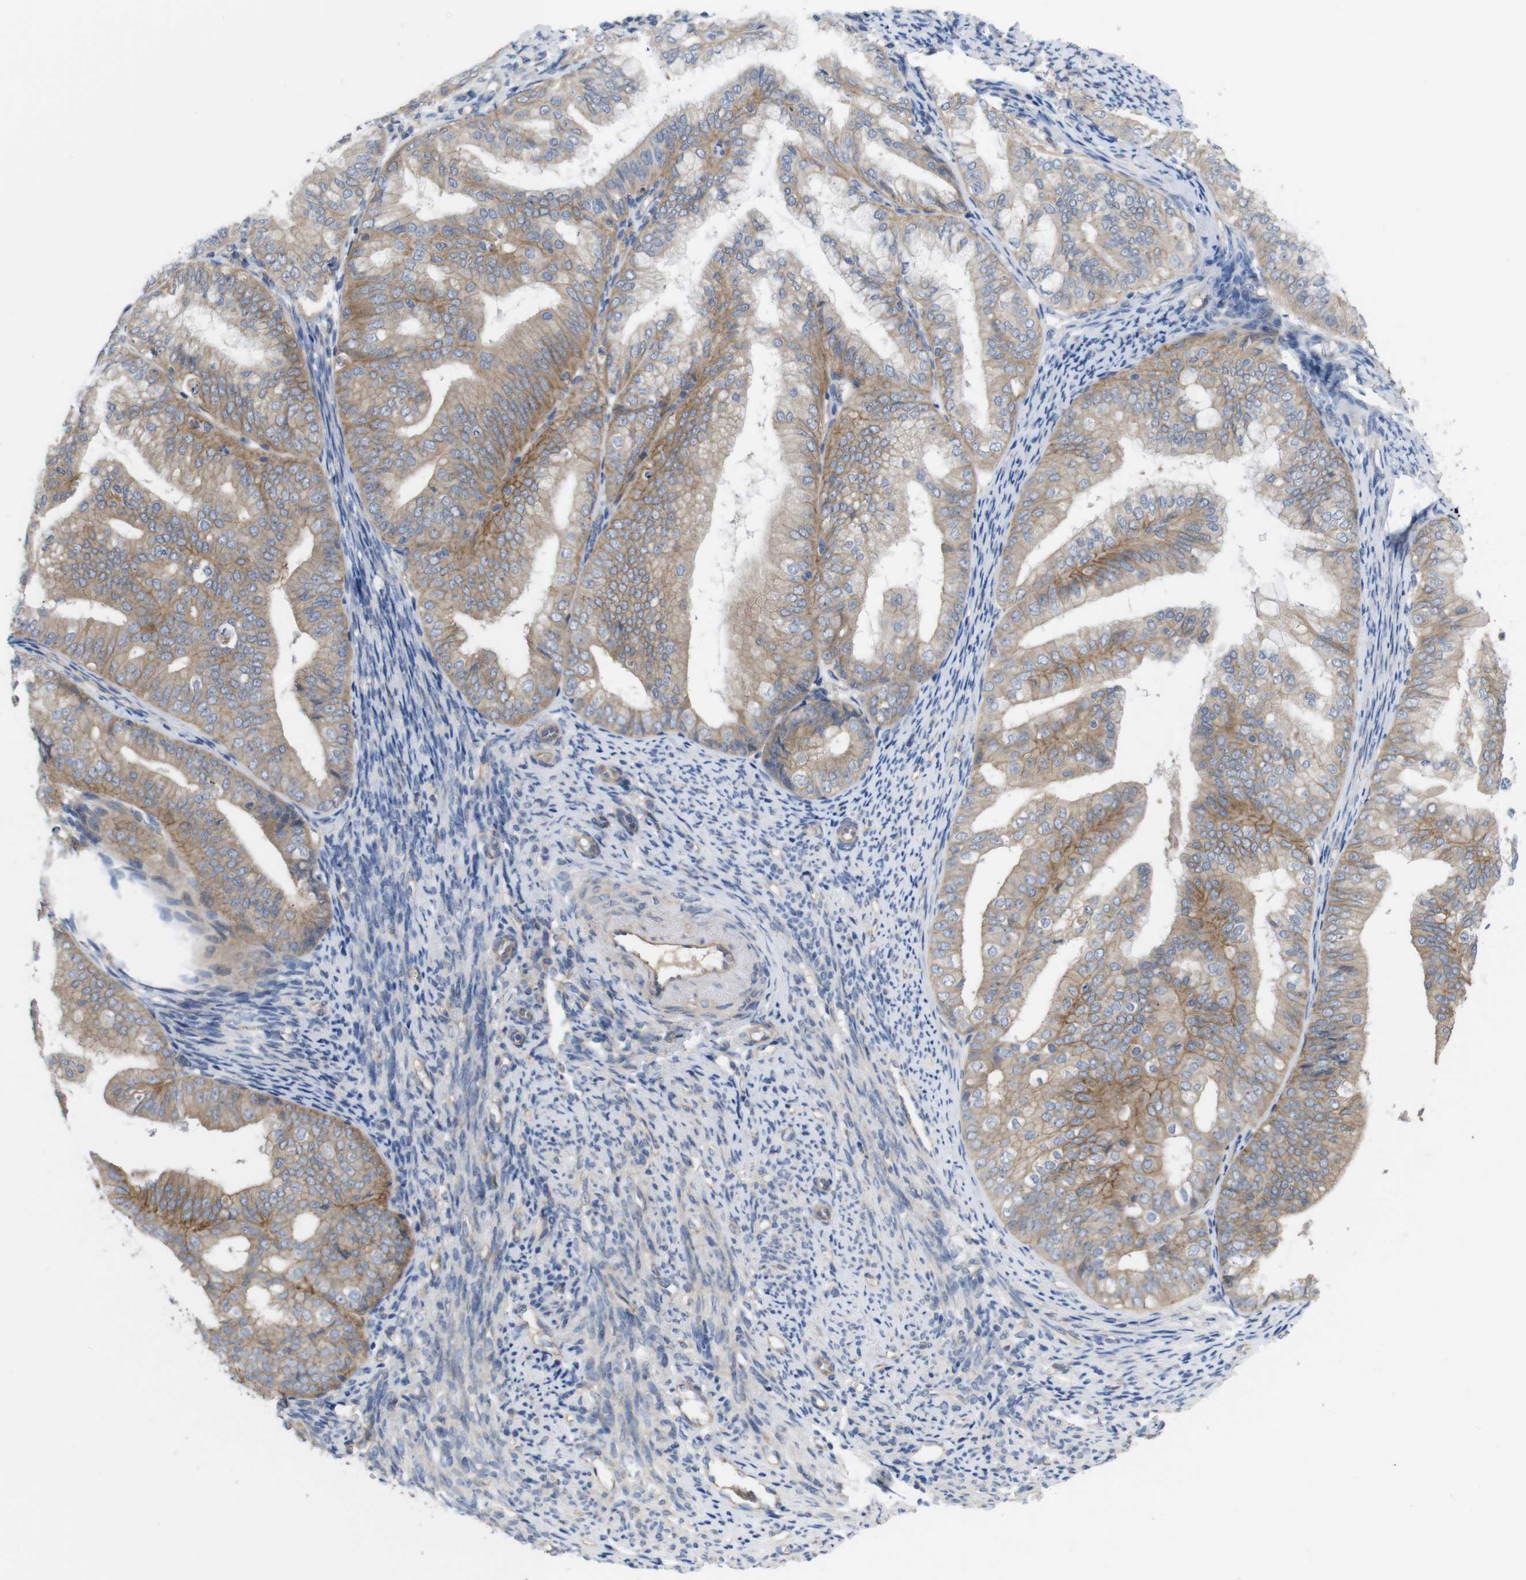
{"staining": {"intensity": "moderate", "quantity": ">75%", "location": "cytoplasmic/membranous"}, "tissue": "endometrial cancer", "cell_type": "Tumor cells", "image_type": "cancer", "snomed": [{"axis": "morphology", "description": "Adenocarcinoma, NOS"}, {"axis": "topography", "description": "Endometrium"}], "caption": "IHC of human endometrial cancer (adenocarcinoma) reveals medium levels of moderate cytoplasmic/membranous expression in approximately >75% of tumor cells.", "gene": "KIDINS220", "patient": {"sex": "female", "age": 63}}